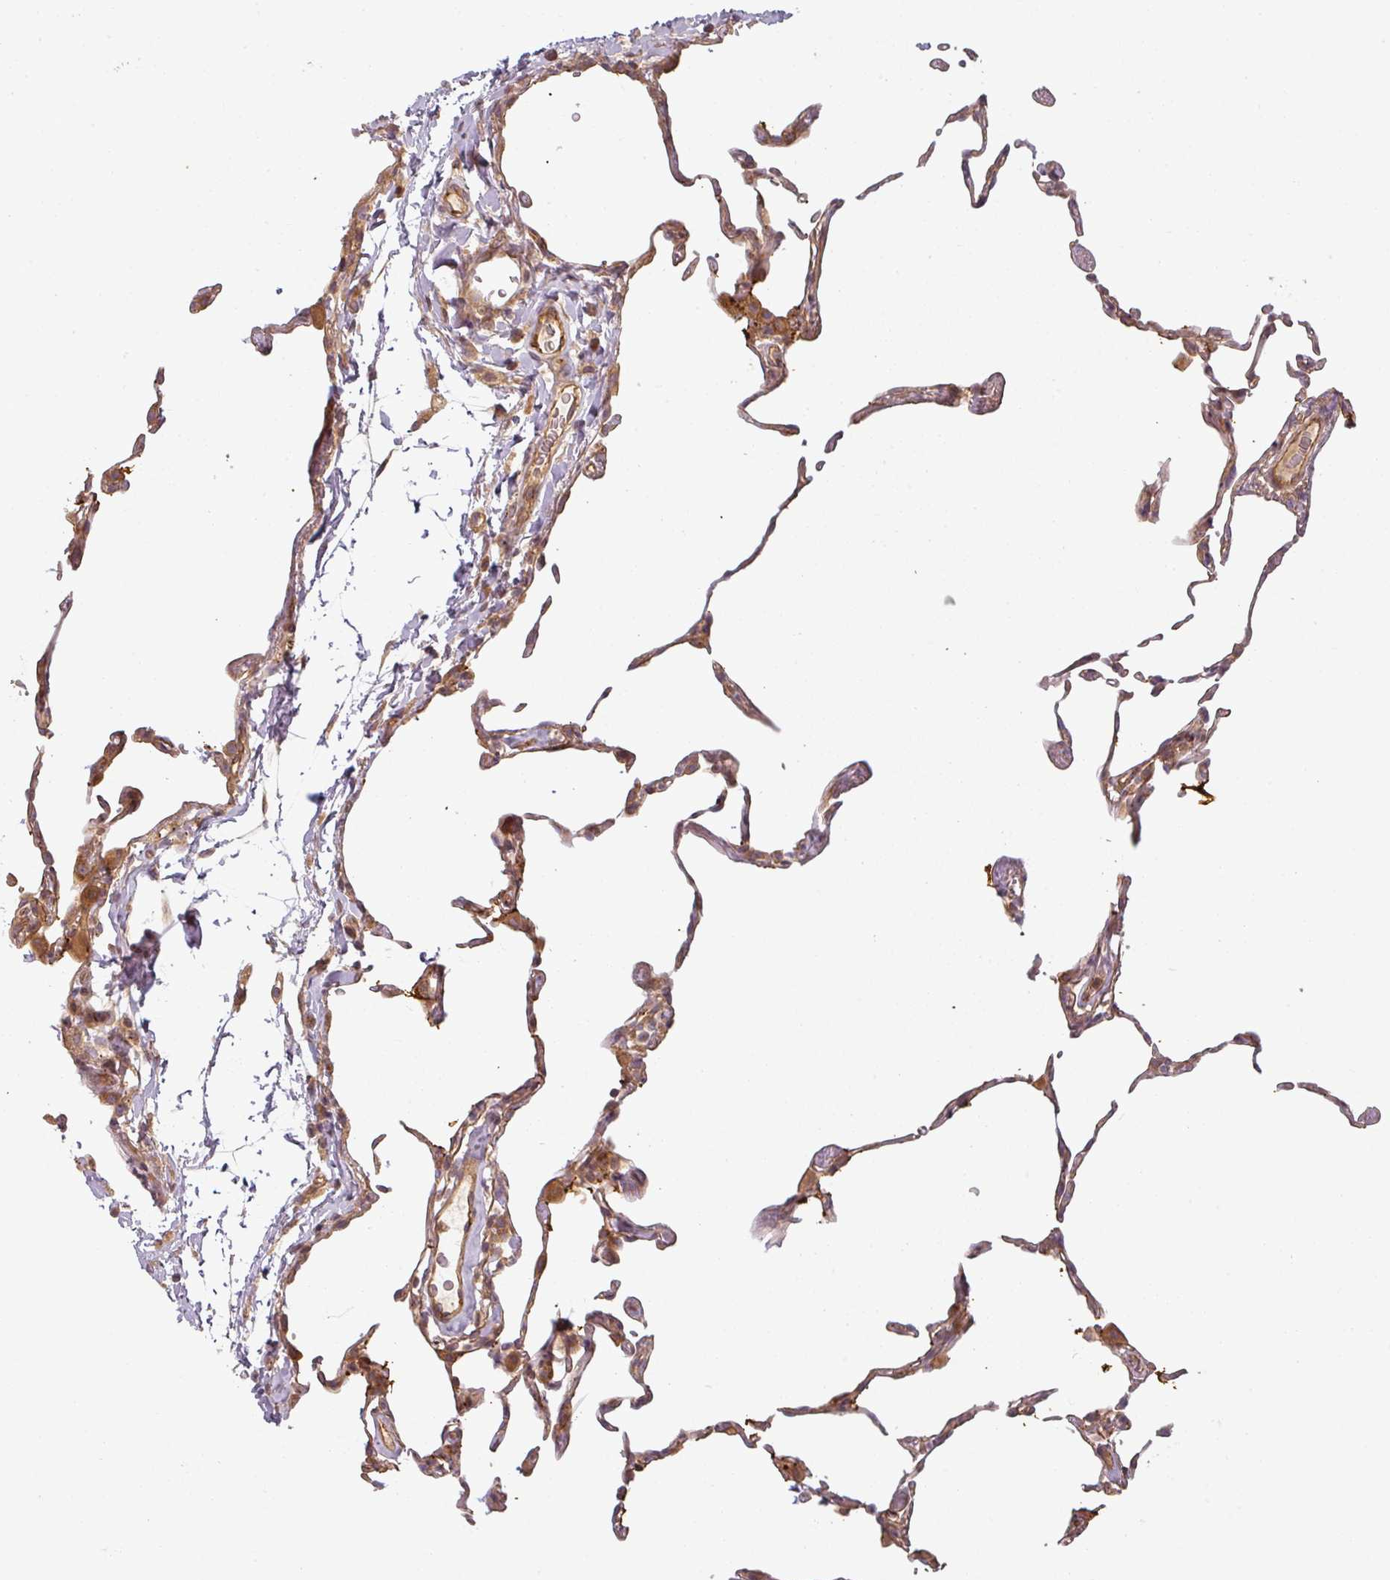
{"staining": {"intensity": "moderate", "quantity": ">75%", "location": "cytoplasmic/membranous"}, "tissue": "lung", "cell_type": "Alveolar cells", "image_type": "normal", "snomed": [{"axis": "morphology", "description": "Normal tissue, NOS"}, {"axis": "topography", "description": "Lung"}], "caption": "Immunohistochemical staining of benign lung shows moderate cytoplasmic/membranous protein expression in about >75% of alveolar cells.", "gene": "CNOT1", "patient": {"sex": "female", "age": 57}}